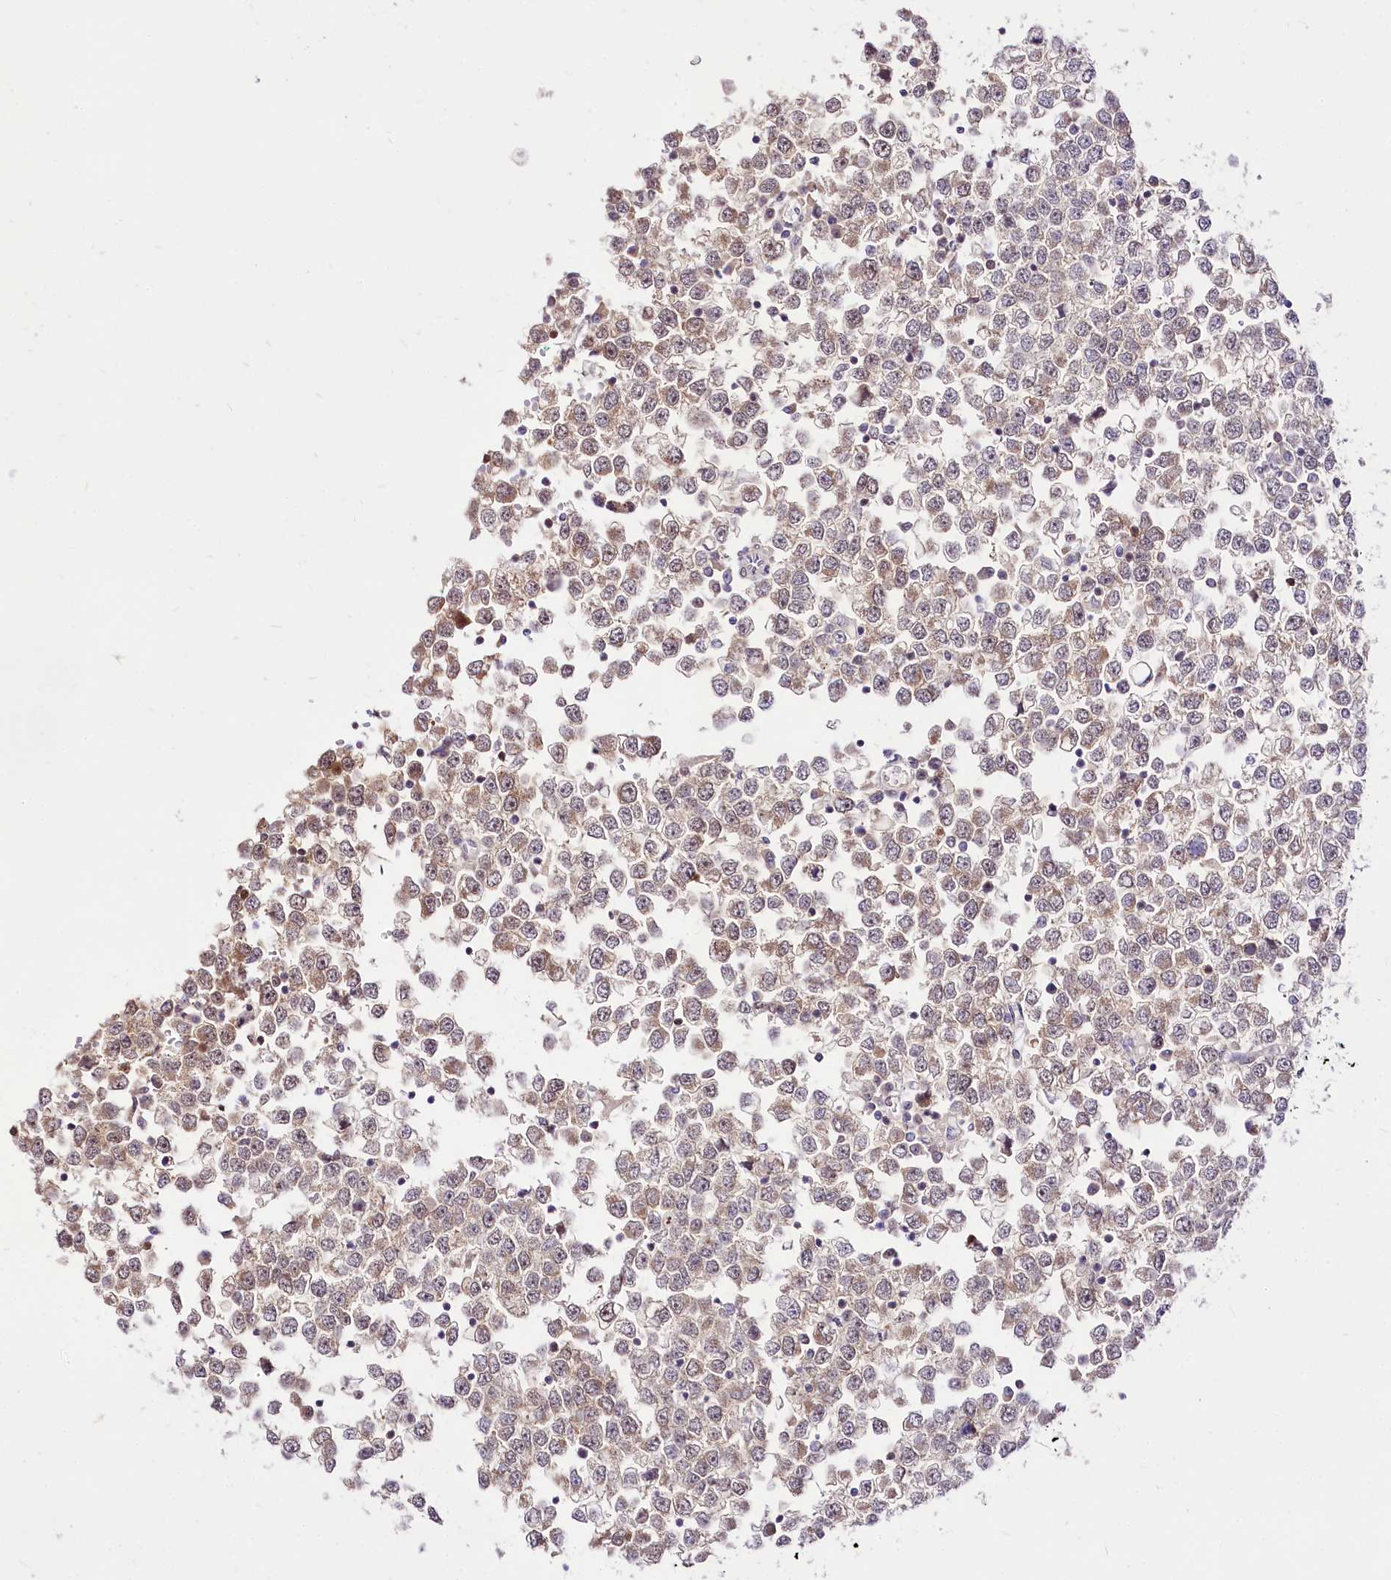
{"staining": {"intensity": "moderate", "quantity": "25%-75%", "location": "cytoplasmic/membranous,nuclear"}, "tissue": "testis cancer", "cell_type": "Tumor cells", "image_type": "cancer", "snomed": [{"axis": "morphology", "description": "Seminoma, NOS"}, {"axis": "topography", "description": "Testis"}], "caption": "A histopathology image of human testis cancer stained for a protein exhibits moderate cytoplasmic/membranous and nuclear brown staining in tumor cells.", "gene": "POLA2", "patient": {"sex": "male", "age": 65}}